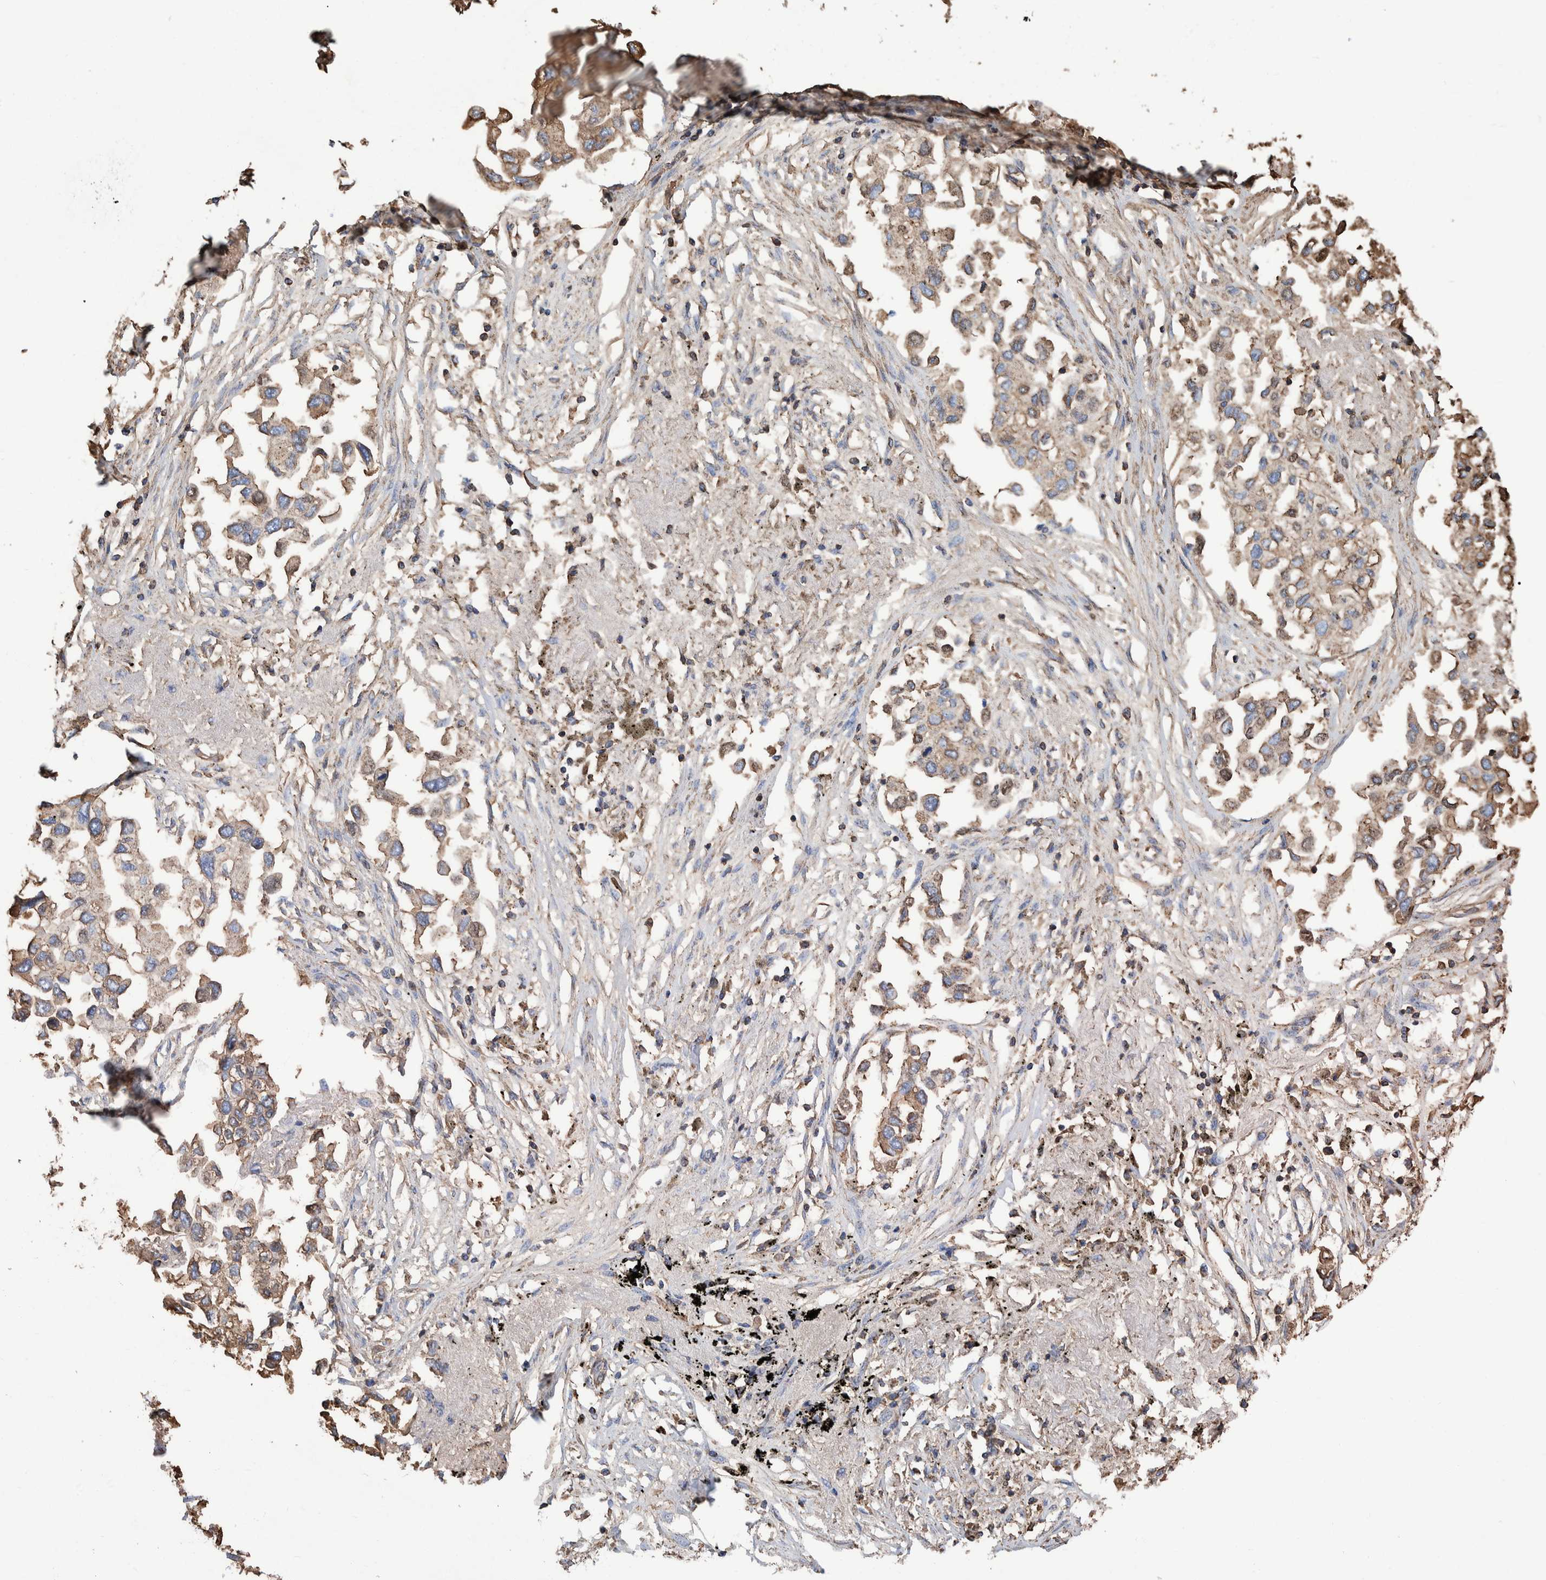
{"staining": {"intensity": "moderate", "quantity": ">75%", "location": "cytoplasmic/membranous"}, "tissue": "lung cancer", "cell_type": "Tumor cells", "image_type": "cancer", "snomed": [{"axis": "morphology", "description": "Inflammation, NOS"}, {"axis": "morphology", "description": "Adenocarcinoma, NOS"}, {"axis": "topography", "description": "Lung"}], "caption": "Tumor cells show medium levels of moderate cytoplasmic/membranous expression in about >75% of cells in lung adenocarcinoma.", "gene": "VPS26C", "patient": {"sex": "male", "age": 63}}